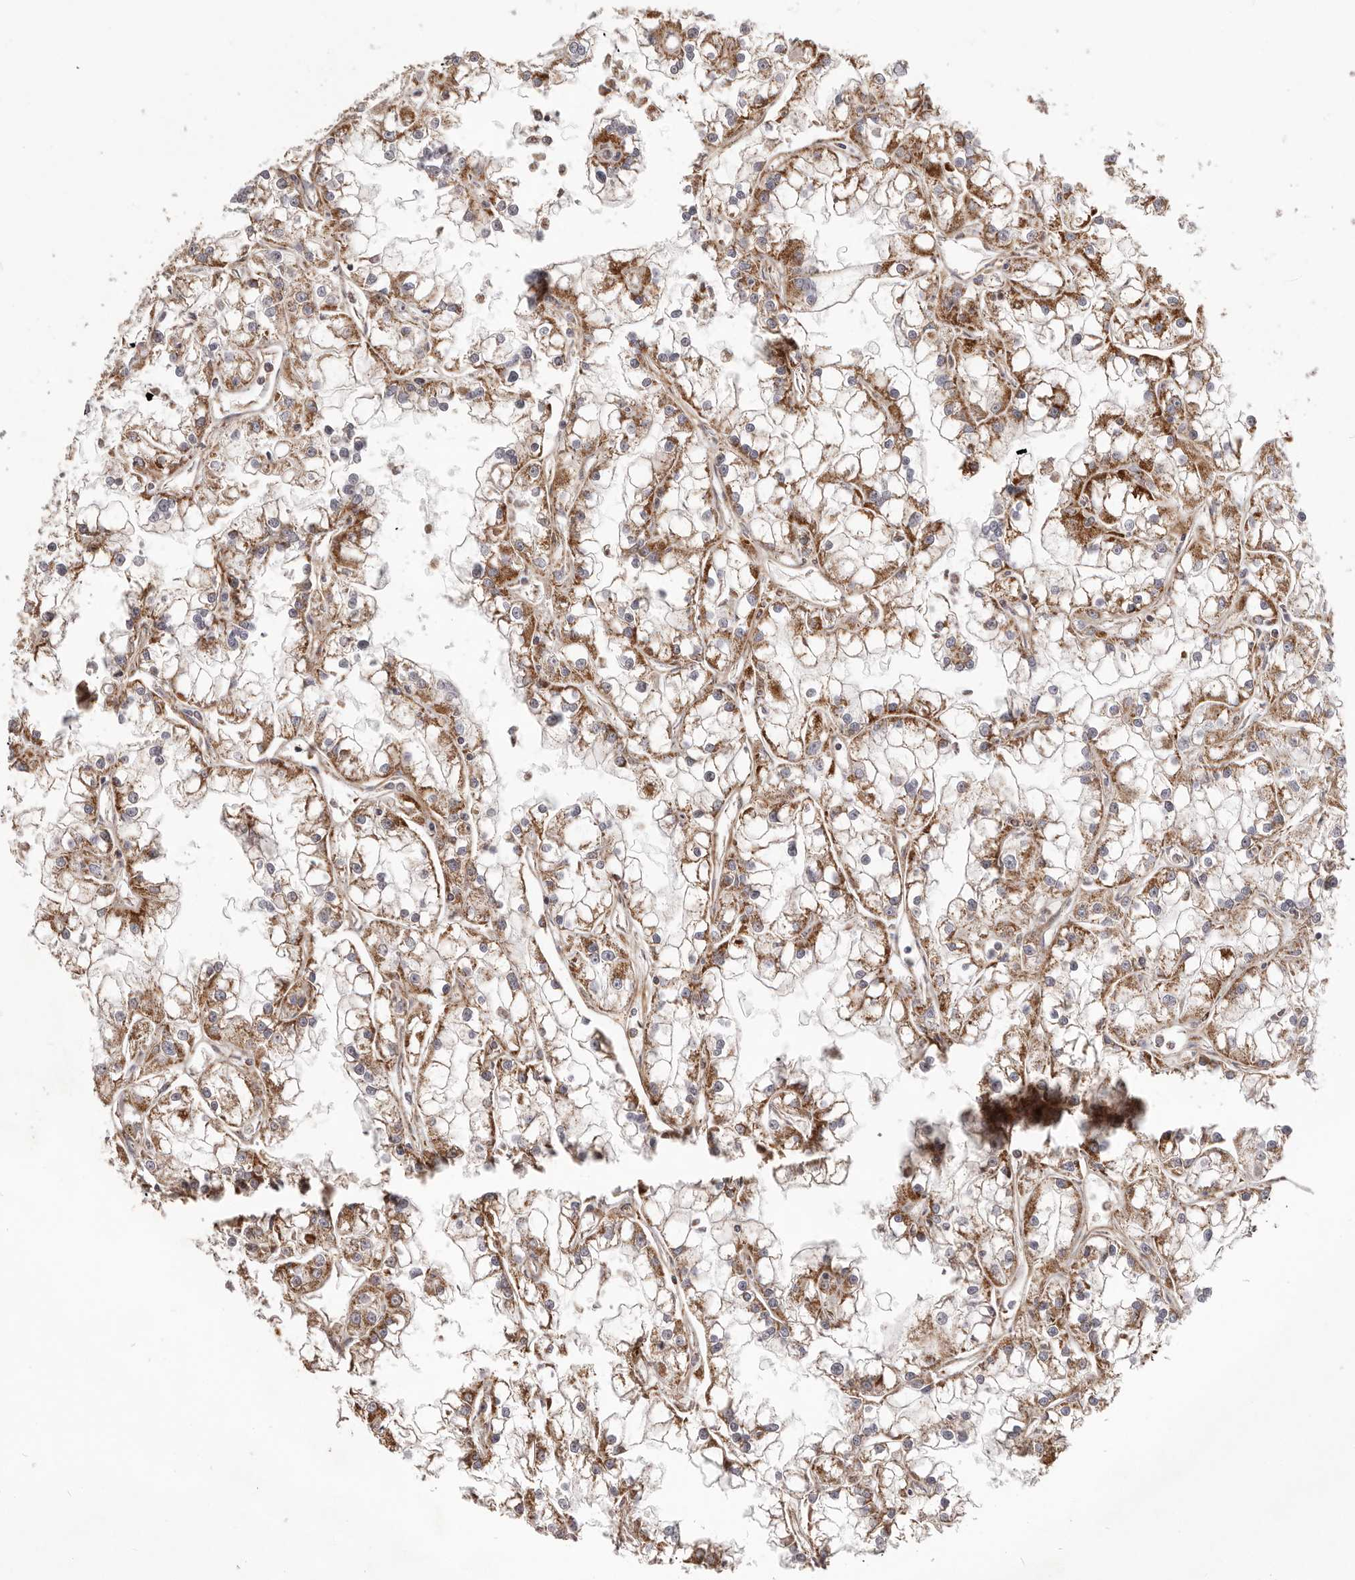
{"staining": {"intensity": "moderate", "quantity": ">75%", "location": "cytoplasmic/membranous"}, "tissue": "renal cancer", "cell_type": "Tumor cells", "image_type": "cancer", "snomed": [{"axis": "morphology", "description": "Adenocarcinoma, NOS"}, {"axis": "topography", "description": "Kidney"}], "caption": "DAB (3,3'-diaminobenzidine) immunohistochemical staining of renal cancer exhibits moderate cytoplasmic/membranous protein expression in about >75% of tumor cells.", "gene": "MRPS10", "patient": {"sex": "female", "age": 52}}